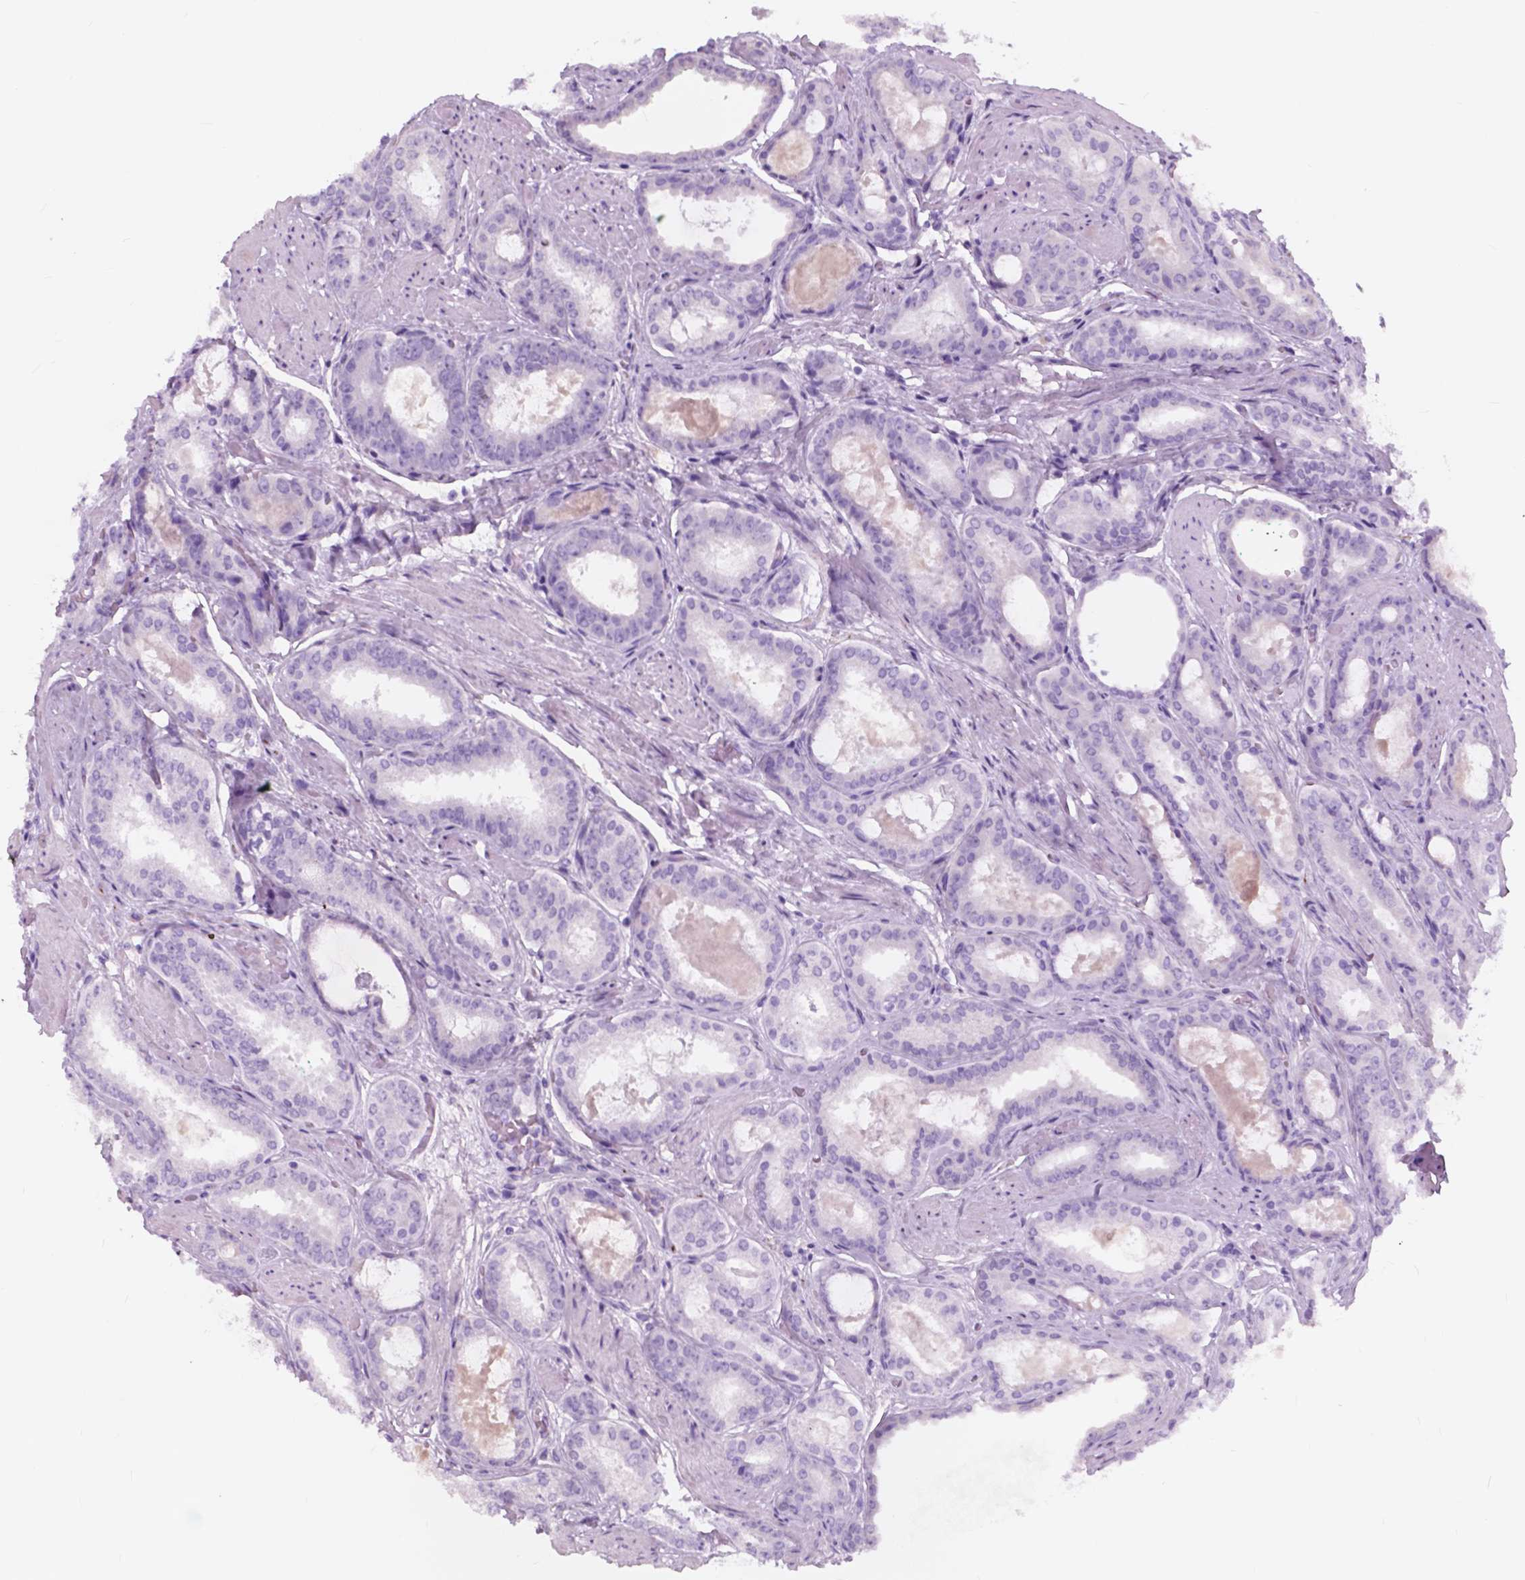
{"staining": {"intensity": "negative", "quantity": "none", "location": "none"}, "tissue": "prostate cancer", "cell_type": "Tumor cells", "image_type": "cancer", "snomed": [{"axis": "morphology", "description": "Adenocarcinoma, High grade"}, {"axis": "topography", "description": "Prostate"}], "caption": "Tumor cells are negative for brown protein staining in prostate cancer.", "gene": "FXYD2", "patient": {"sex": "male", "age": 63}}